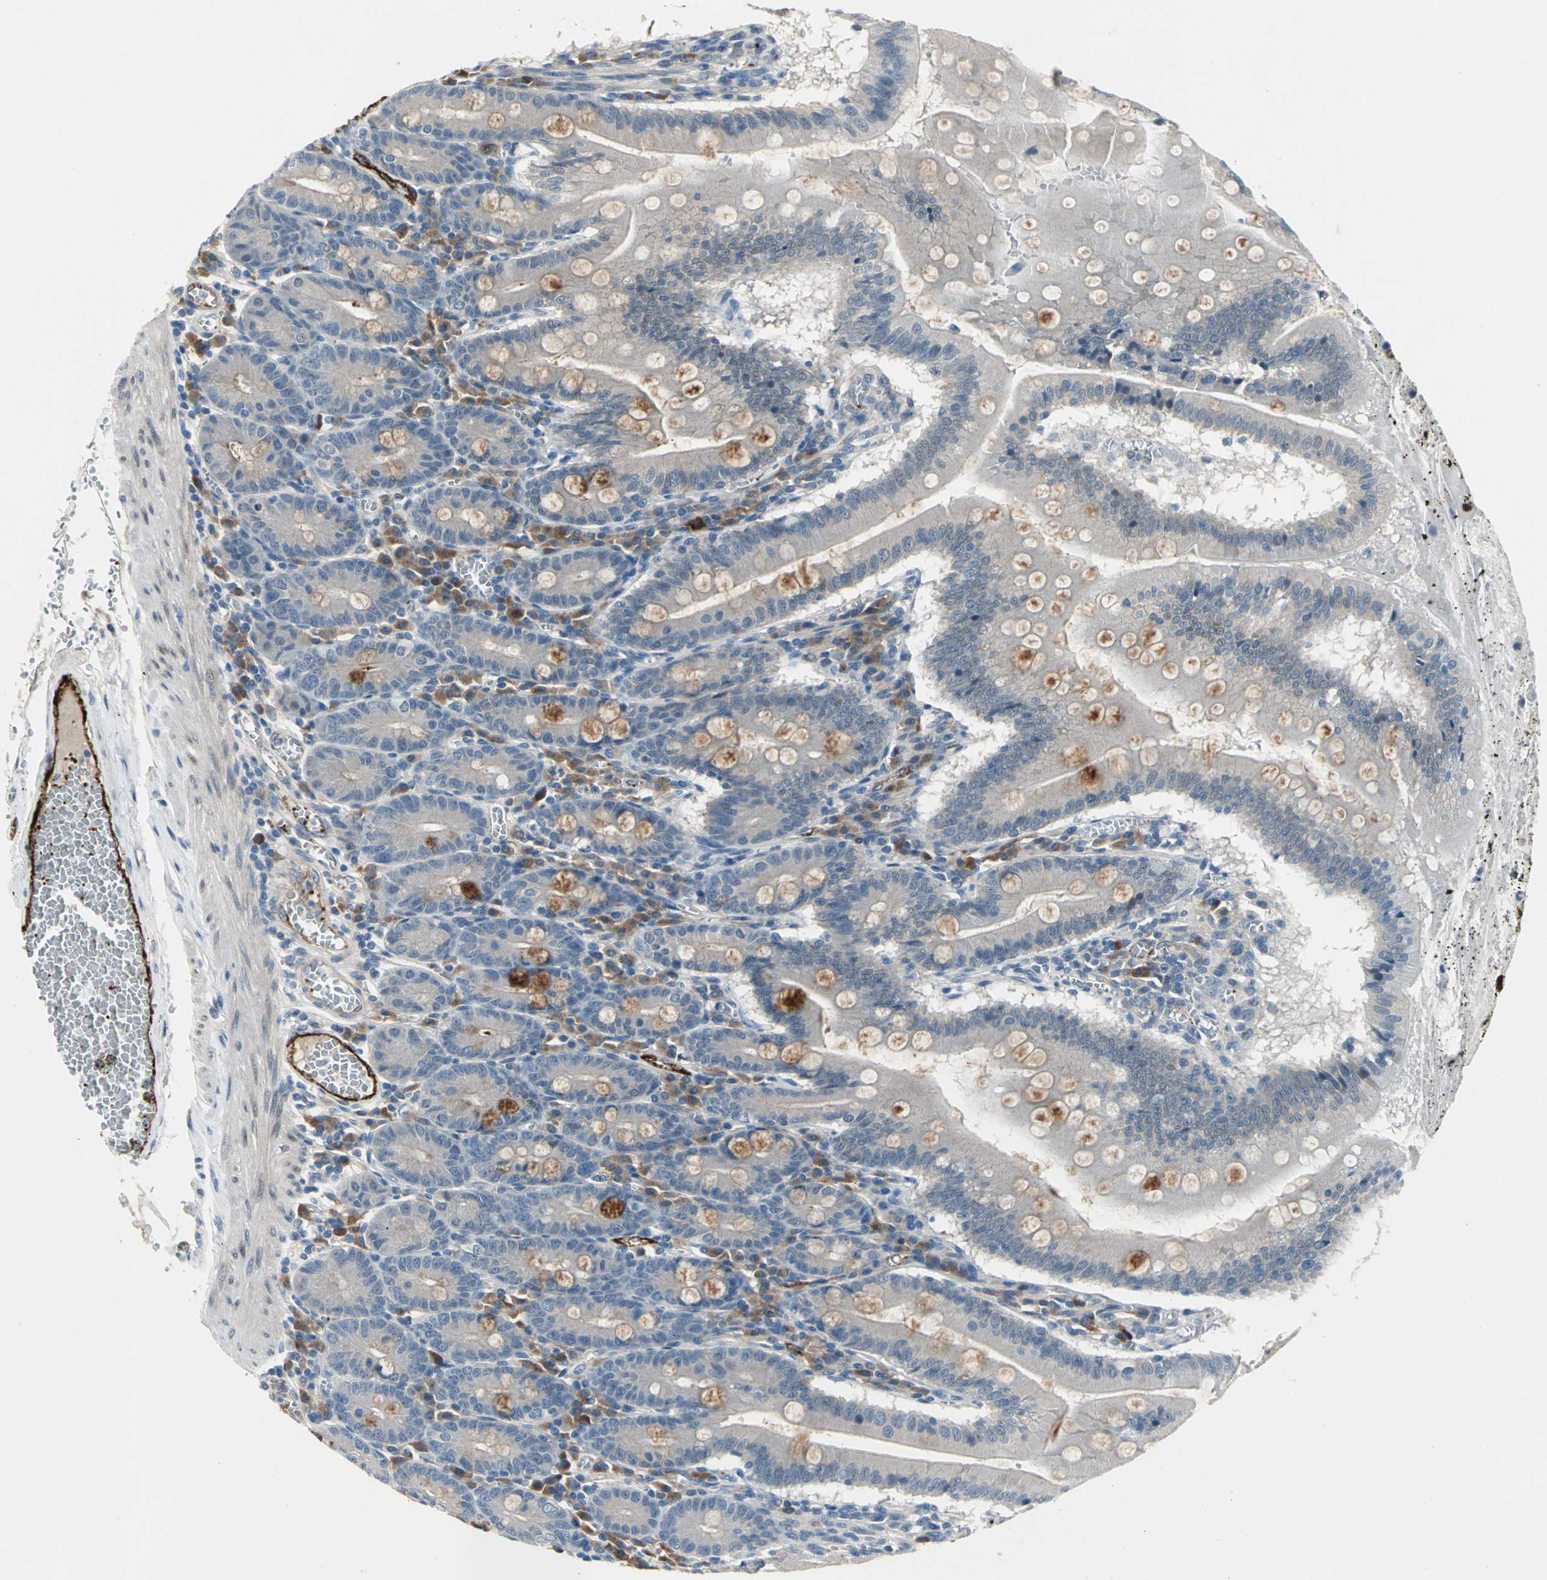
{"staining": {"intensity": "strong", "quantity": "<25%", "location": "cytoplasmic/membranous"}, "tissue": "small intestine", "cell_type": "Glandular cells", "image_type": "normal", "snomed": [{"axis": "morphology", "description": "Normal tissue, NOS"}, {"axis": "topography", "description": "Small intestine"}], "caption": "Immunohistochemistry (DAB) staining of unremarkable human small intestine reveals strong cytoplasmic/membranous protein positivity in about <25% of glandular cells.", "gene": "SELP", "patient": {"sex": "male", "age": 71}}